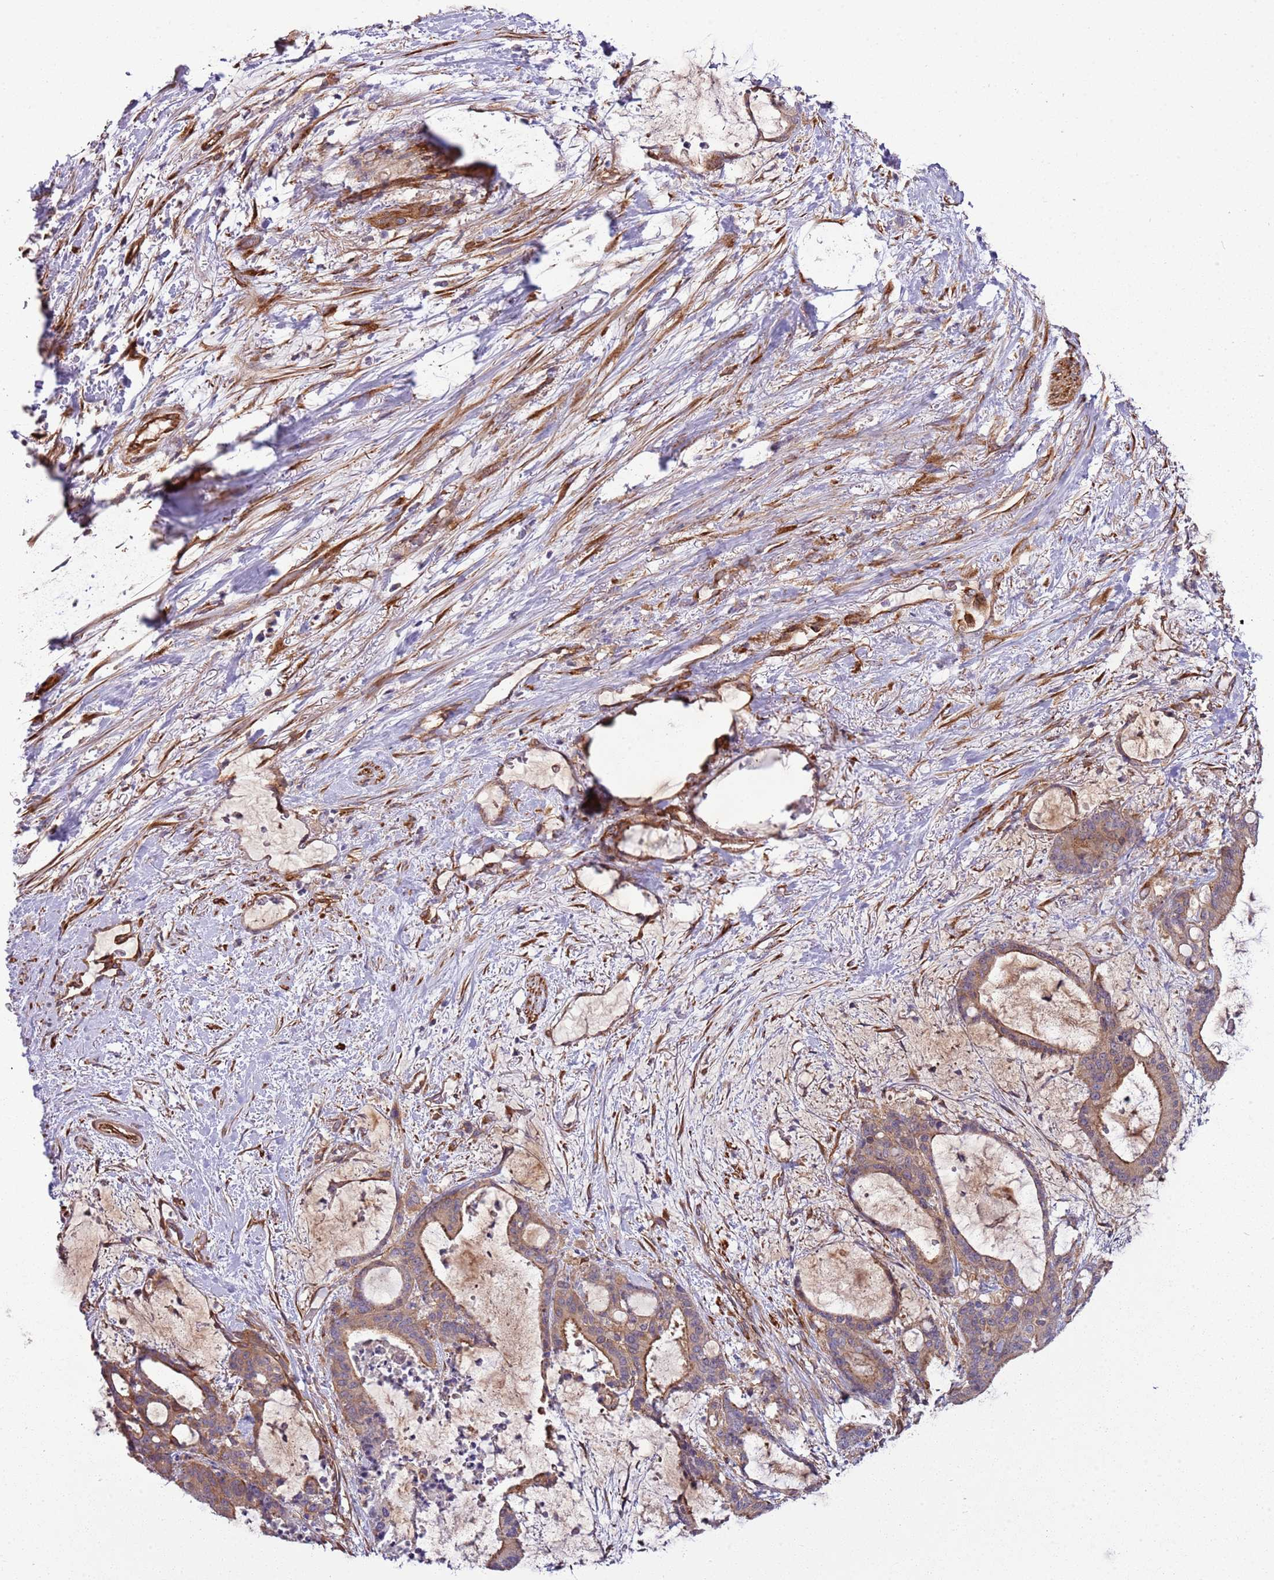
{"staining": {"intensity": "moderate", "quantity": ">75%", "location": "cytoplasmic/membranous"}, "tissue": "liver cancer", "cell_type": "Tumor cells", "image_type": "cancer", "snomed": [{"axis": "morphology", "description": "Normal tissue, NOS"}, {"axis": "morphology", "description": "Cholangiocarcinoma"}, {"axis": "topography", "description": "Liver"}, {"axis": "topography", "description": "Peripheral nerve tissue"}], "caption": "Immunohistochemistry (IHC) photomicrograph of neoplastic tissue: liver cancer (cholangiocarcinoma) stained using immunohistochemistry demonstrates medium levels of moderate protein expression localized specifically in the cytoplasmic/membranous of tumor cells, appearing as a cytoplasmic/membranous brown color.", "gene": "GNL1", "patient": {"sex": "female", "age": 73}}